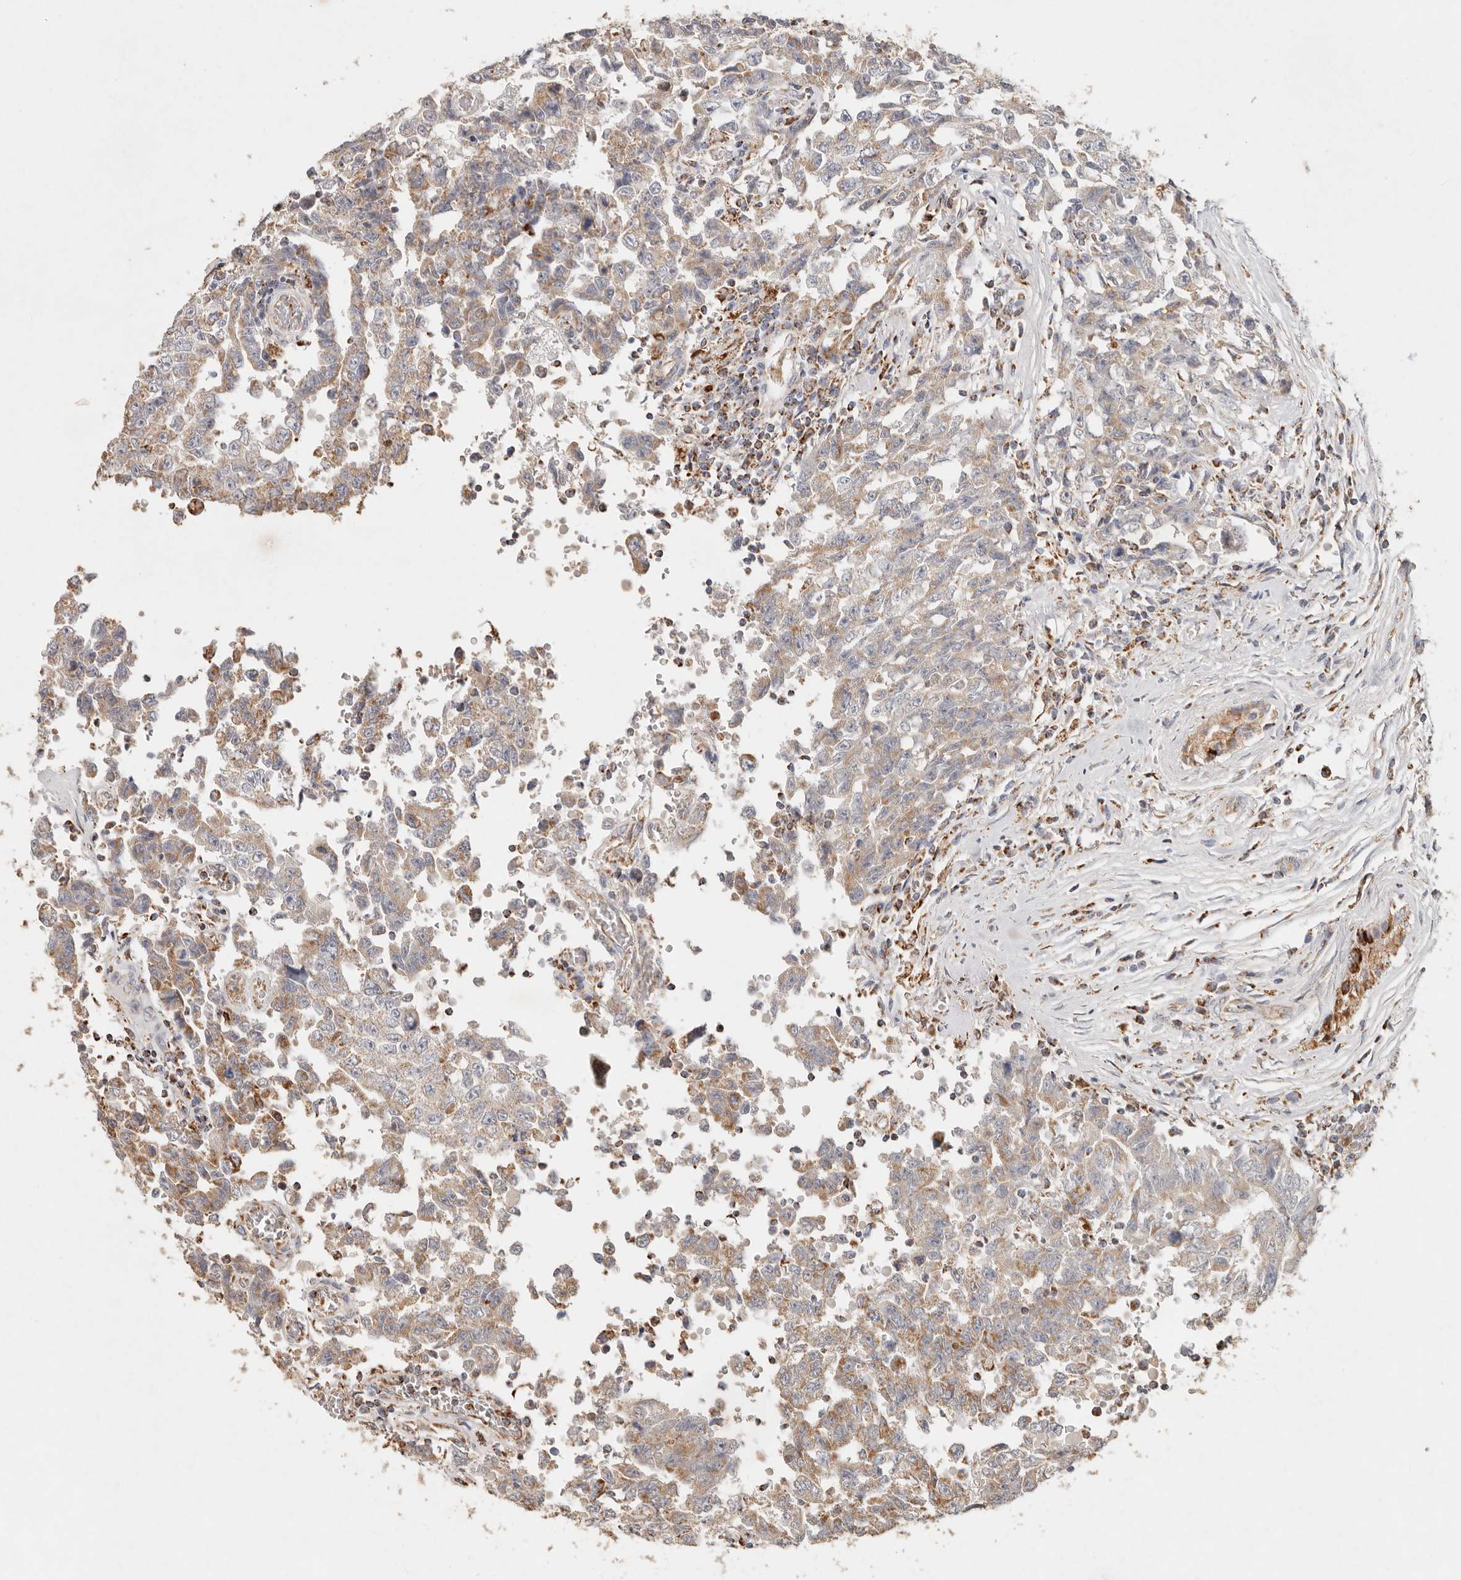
{"staining": {"intensity": "weak", "quantity": "25%-75%", "location": "cytoplasmic/membranous"}, "tissue": "testis cancer", "cell_type": "Tumor cells", "image_type": "cancer", "snomed": [{"axis": "morphology", "description": "Carcinoma, Embryonal, NOS"}, {"axis": "topography", "description": "Testis"}], "caption": "Immunohistochemical staining of testis cancer displays weak cytoplasmic/membranous protein staining in approximately 25%-75% of tumor cells.", "gene": "ARHGEF10L", "patient": {"sex": "male", "age": 26}}